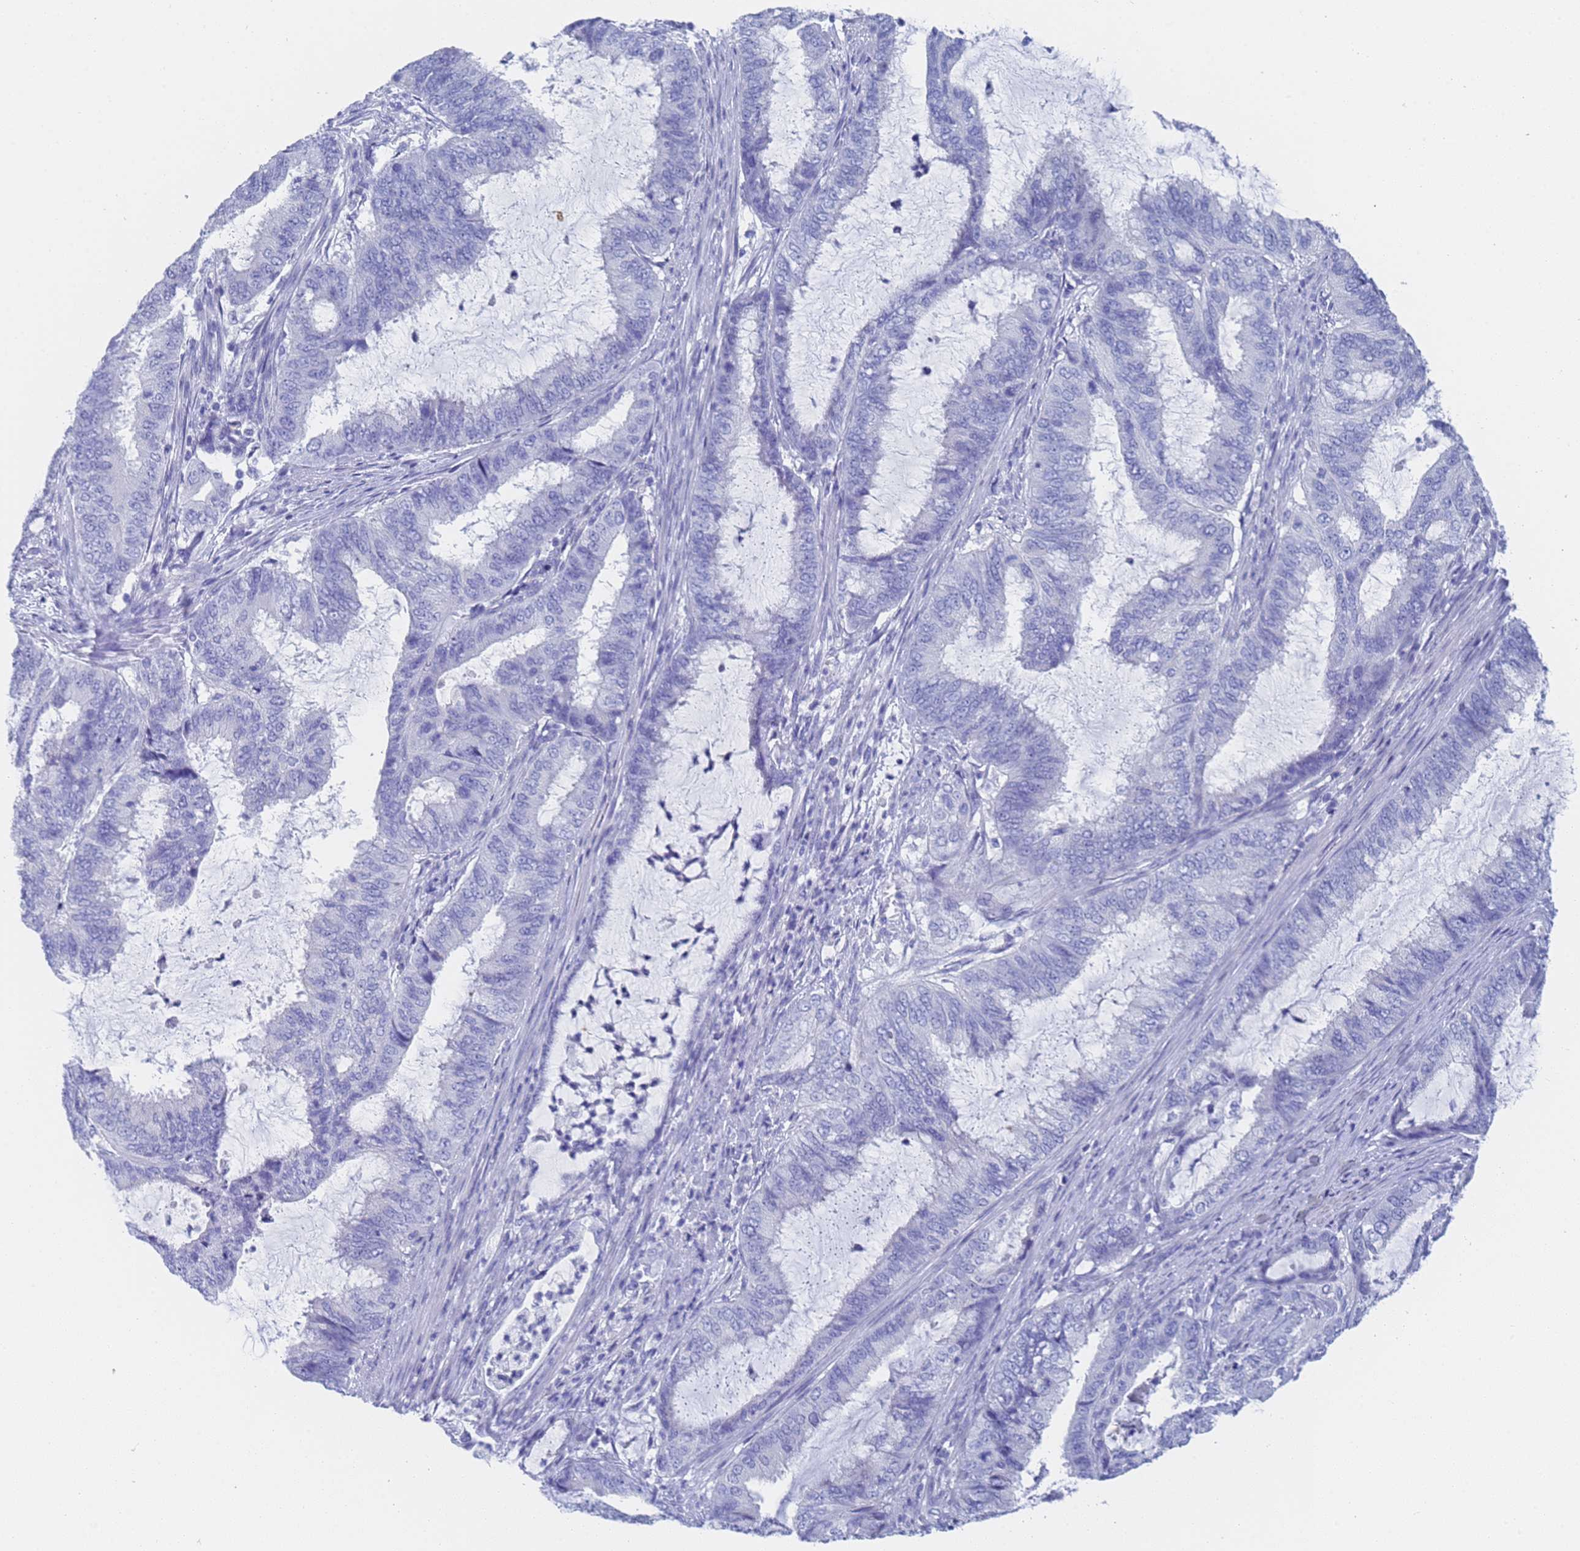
{"staining": {"intensity": "negative", "quantity": "none", "location": "none"}, "tissue": "endometrial cancer", "cell_type": "Tumor cells", "image_type": "cancer", "snomed": [{"axis": "morphology", "description": "Adenocarcinoma, NOS"}, {"axis": "topography", "description": "Endometrium"}], "caption": "A micrograph of human endometrial cancer (adenocarcinoma) is negative for staining in tumor cells.", "gene": "STATH", "patient": {"sex": "female", "age": 51}}